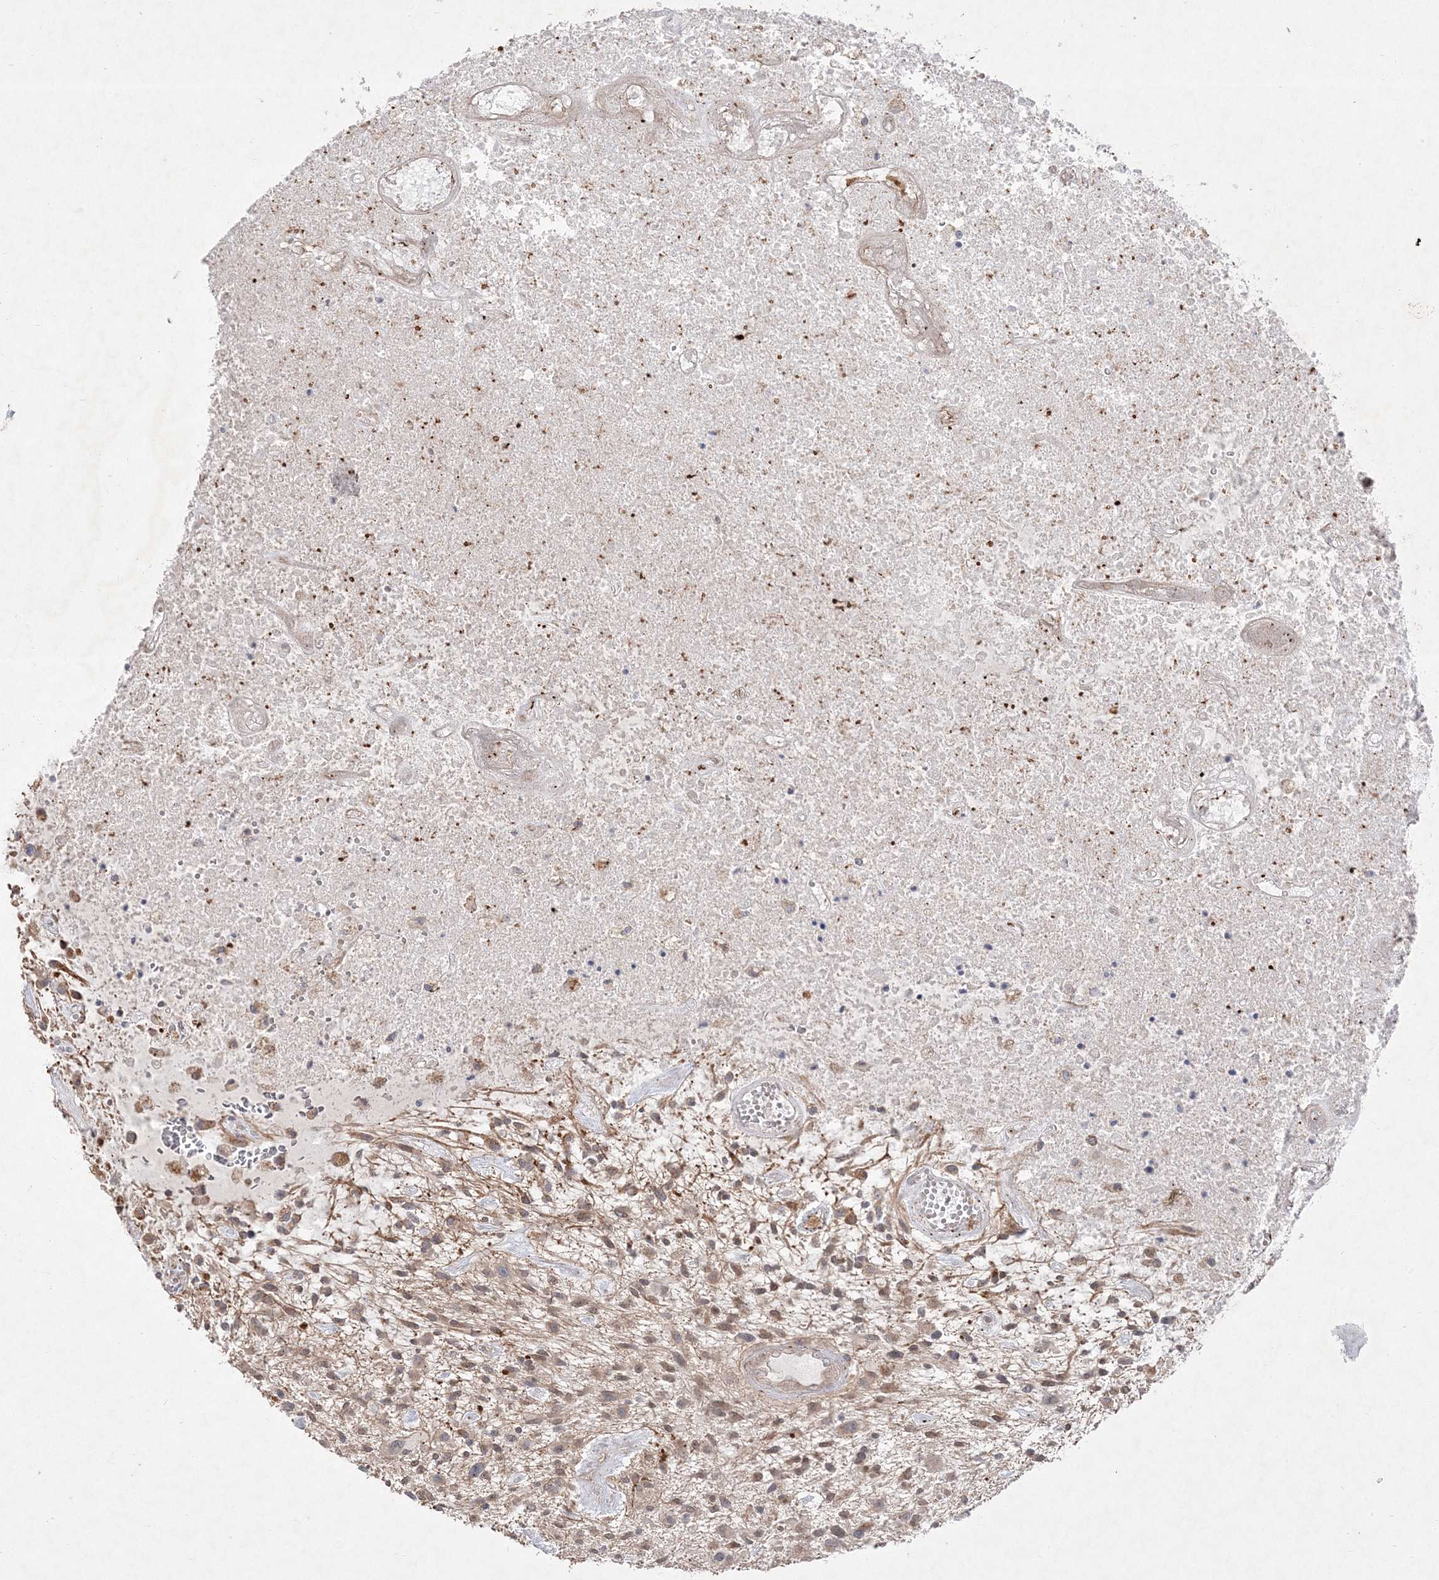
{"staining": {"intensity": "weak", "quantity": "25%-75%", "location": "cytoplasmic/membranous,nuclear"}, "tissue": "glioma", "cell_type": "Tumor cells", "image_type": "cancer", "snomed": [{"axis": "morphology", "description": "Glioma, malignant, High grade"}, {"axis": "topography", "description": "Brain"}], "caption": "This micrograph displays immunohistochemistry (IHC) staining of malignant high-grade glioma, with low weak cytoplasmic/membranous and nuclear staining in about 25%-75% of tumor cells.", "gene": "CLNK", "patient": {"sex": "male", "age": 47}}